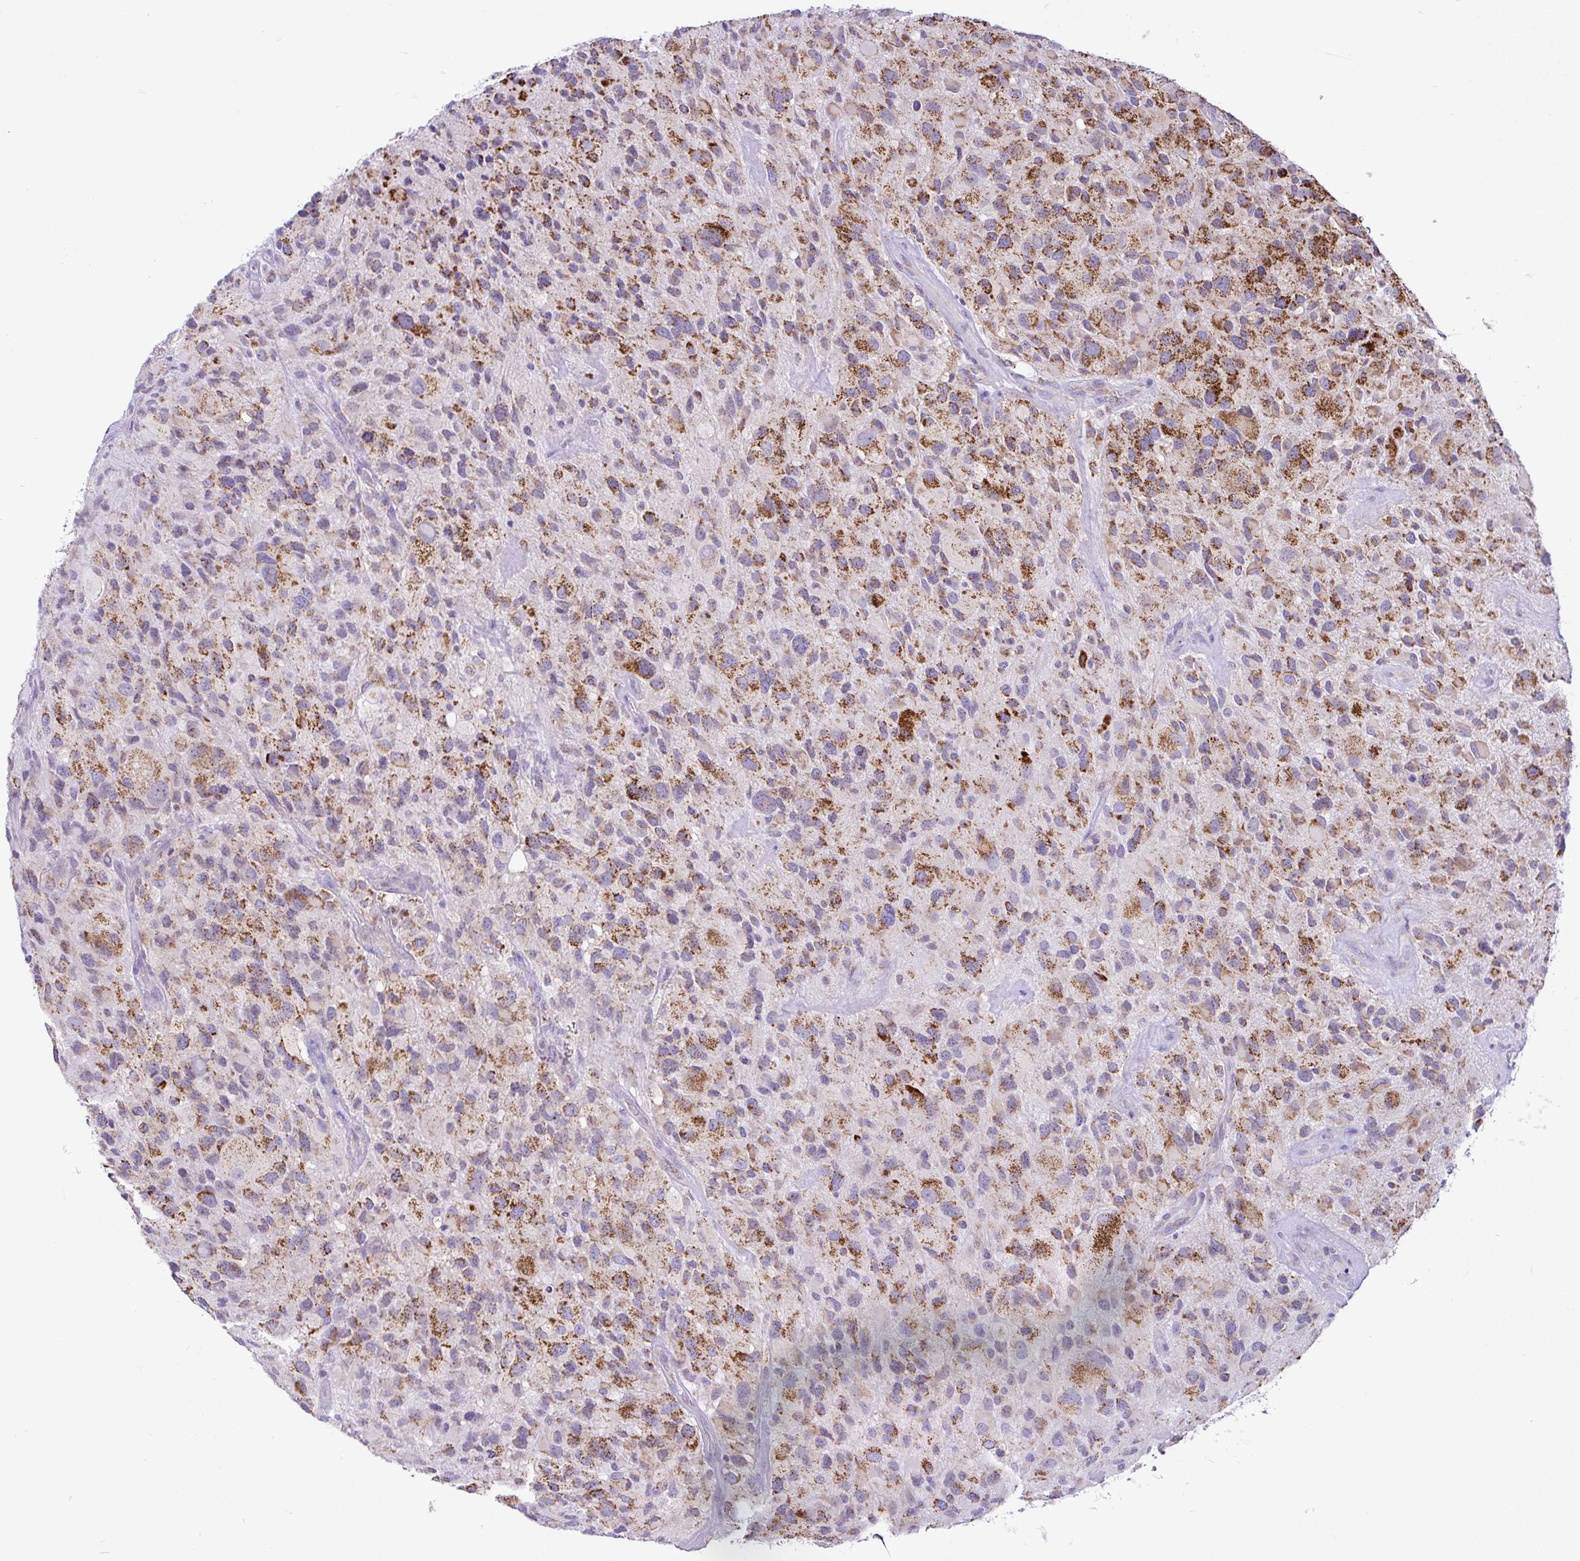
{"staining": {"intensity": "moderate", "quantity": ">75%", "location": "cytoplasmic/membranous"}, "tissue": "glioma", "cell_type": "Tumor cells", "image_type": "cancer", "snomed": [{"axis": "morphology", "description": "Glioma, malignant, High grade"}, {"axis": "topography", "description": "Brain"}], "caption": "Immunohistochemical staining of human glioma shows medium levels of moderate cytoplasmic/membranous staining in approximately >75% of tumor cells. The protein of interest is stained brown, and the nuclei are stained in blue (DAB IHC with brightfield microscopy, high magnification).", "gene": "PYCR2", "patient": {"sex": "female", "age": 67}}